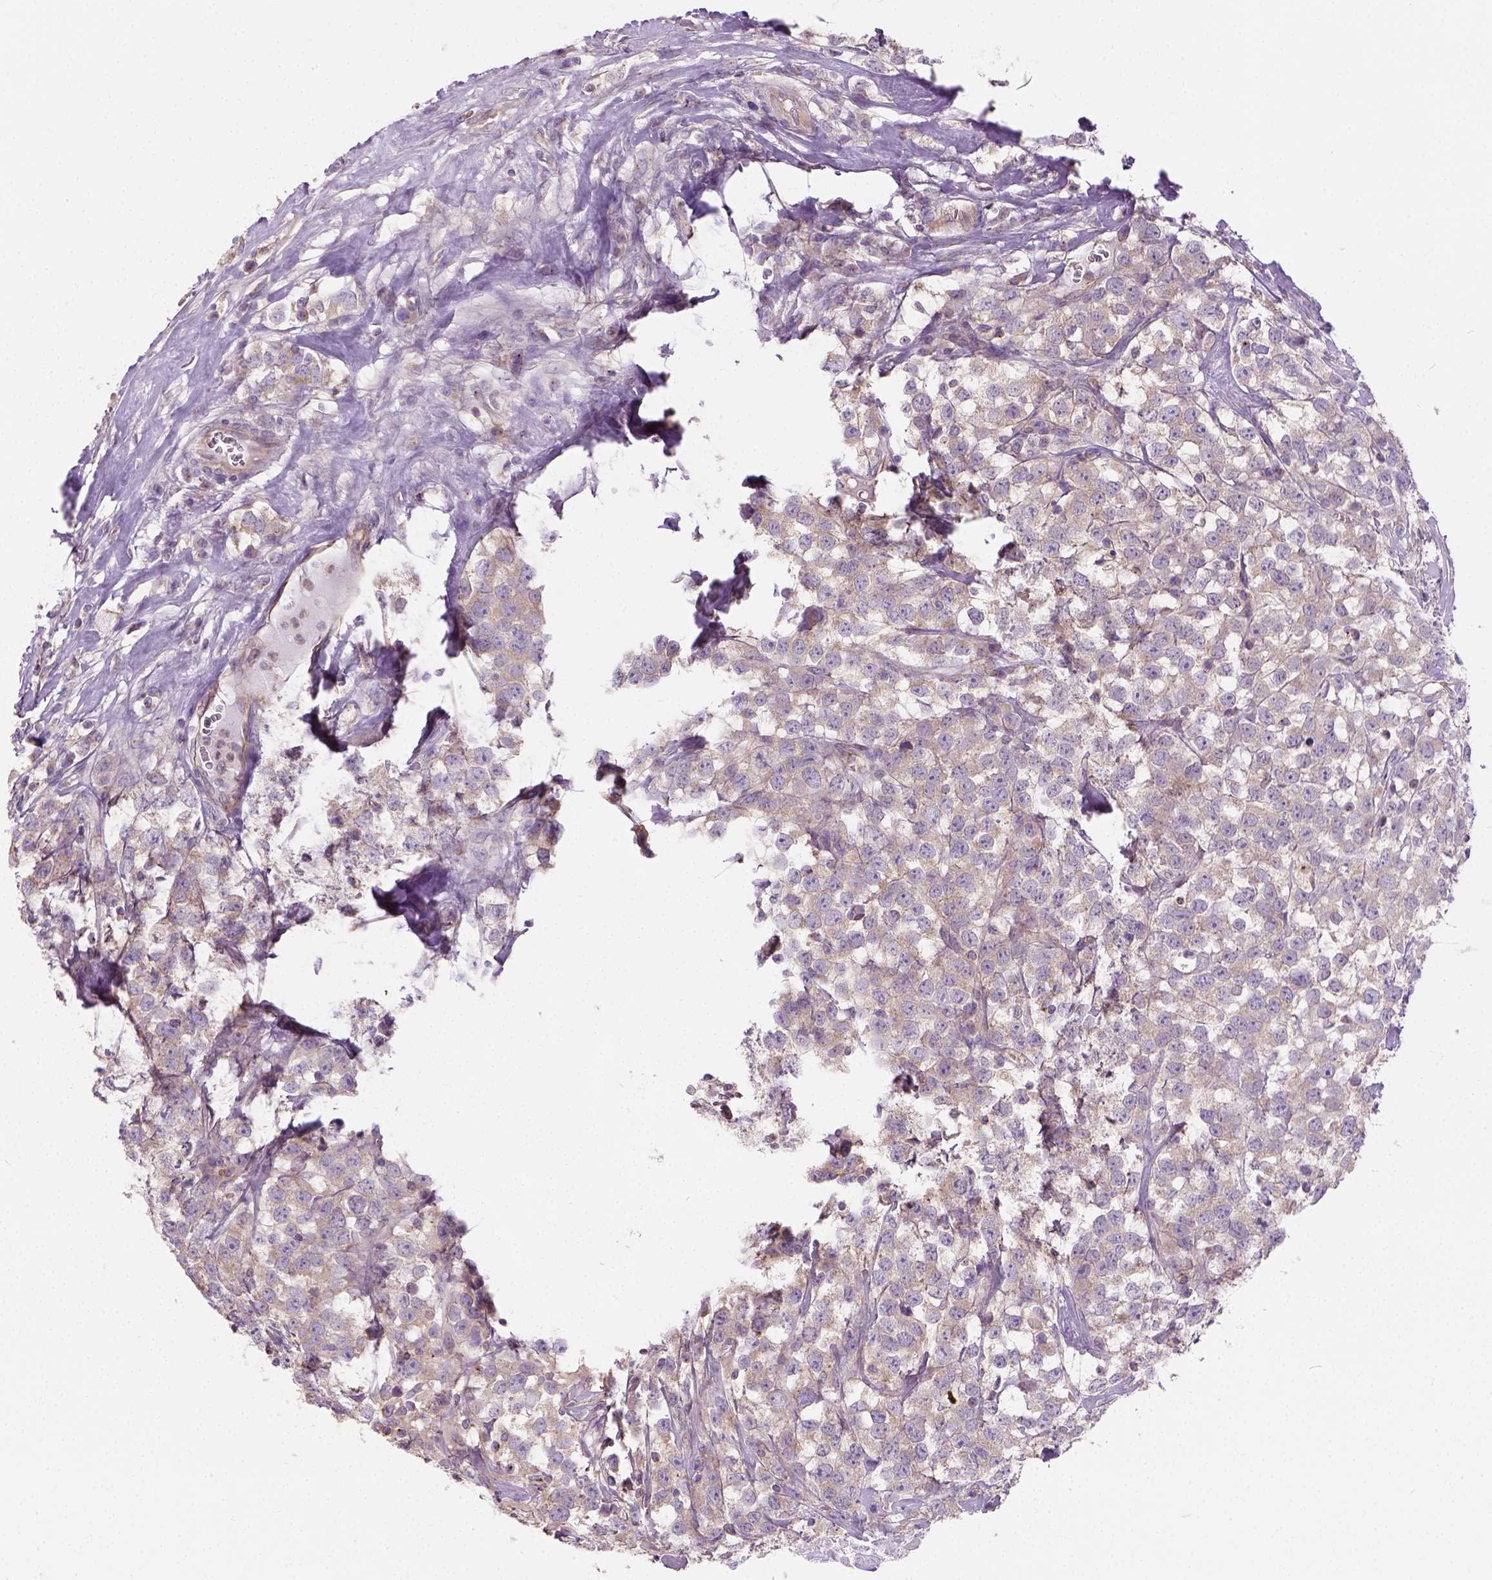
{"staining": {"intensity": "weak", "quantity": "25%-75%", "location": "cytoplasmic/membranous"}, "tissue": "testis cancer", "cell_type": "Tumor cells", "image_type": "cancer", "snomed": [{"axis": "morphology", "description": "Seminoma, NOS"}, {"axis": "topography", "description": "Testis"}], "caption": "Human testis cancer stained for a protein (brown) demonstrates weak cytoplasmic/membranous positive staining in about 25%-75% of tumor cells.", "gene": "CRACR2A", "patient": {"sex": "male", "age": 59}}